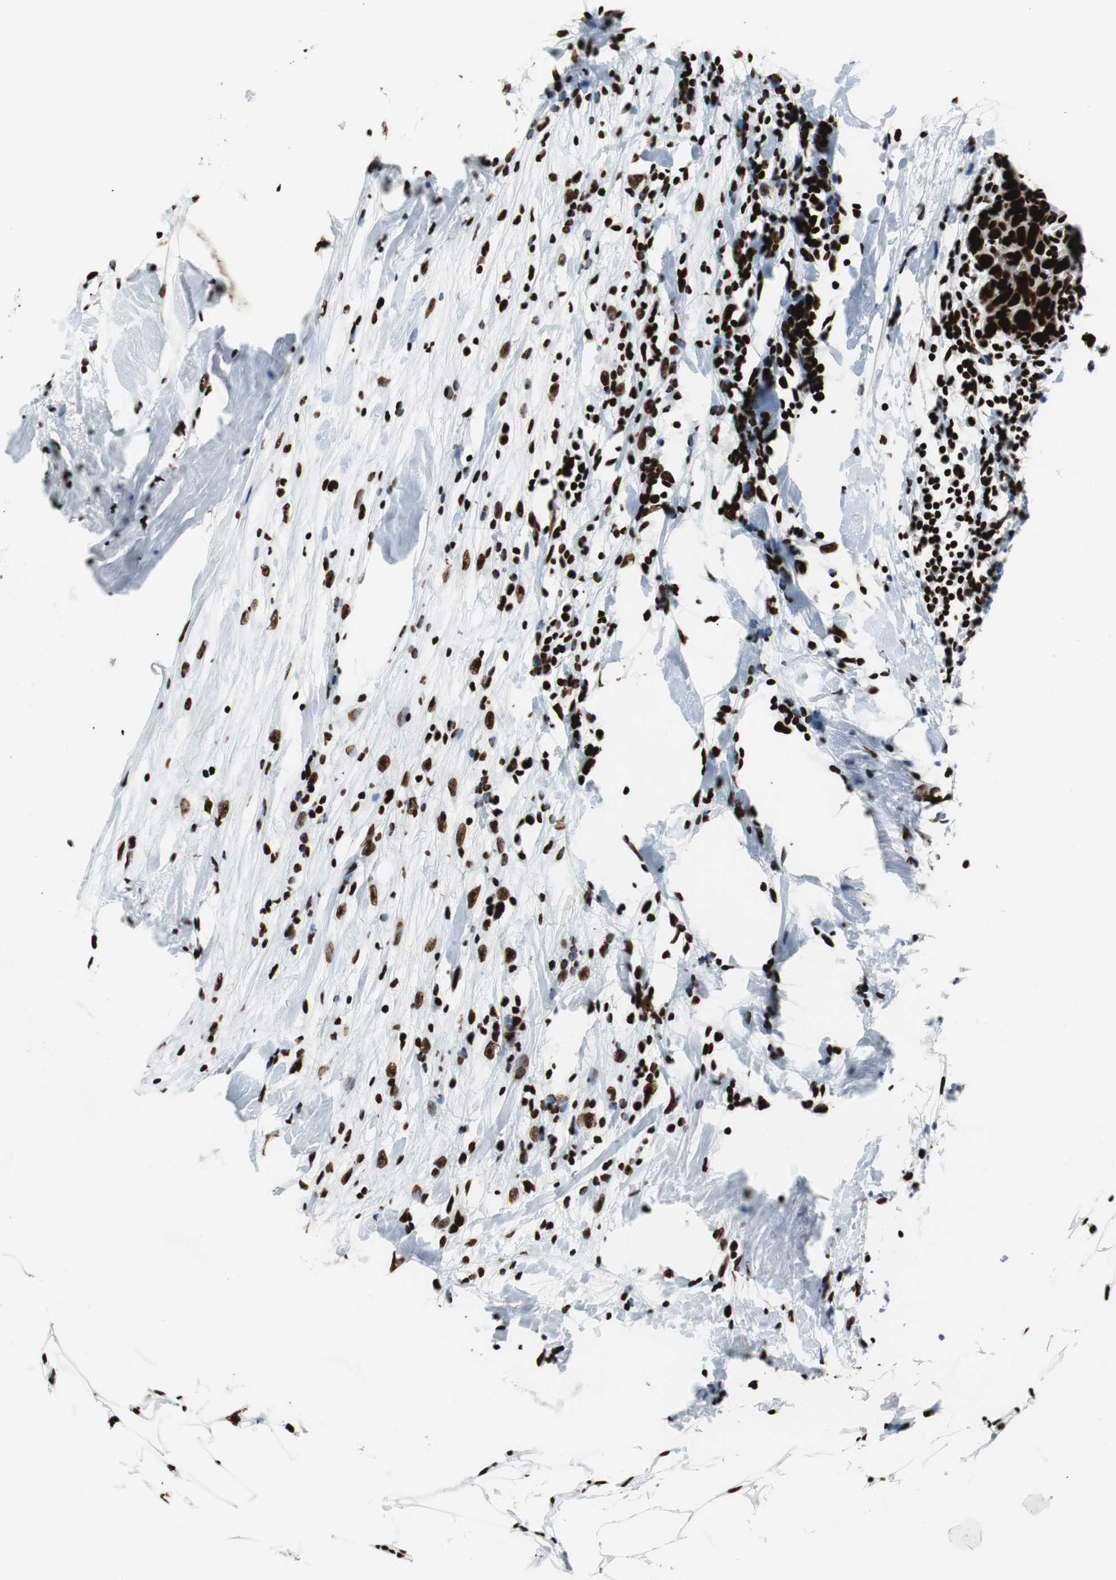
{"staining": {"intensity": "strong", "quantity": ">75%", "location": "nuclear"}, "tissue": "breast cancer", "cell_type": "Tumor cells", "image_type": "cancer", "snomed": [{"axis": "morphology", "description": "Duct carcinoma"}, {"axis": "topography", "description": "Breast"}], "caption": "Breast cancer (infiltrating ductal carcinoma) stained with a protein marker shows strong staining in tumor cells.", "gene": "NCL", "patient": {"sex": "female", "age": 37}}